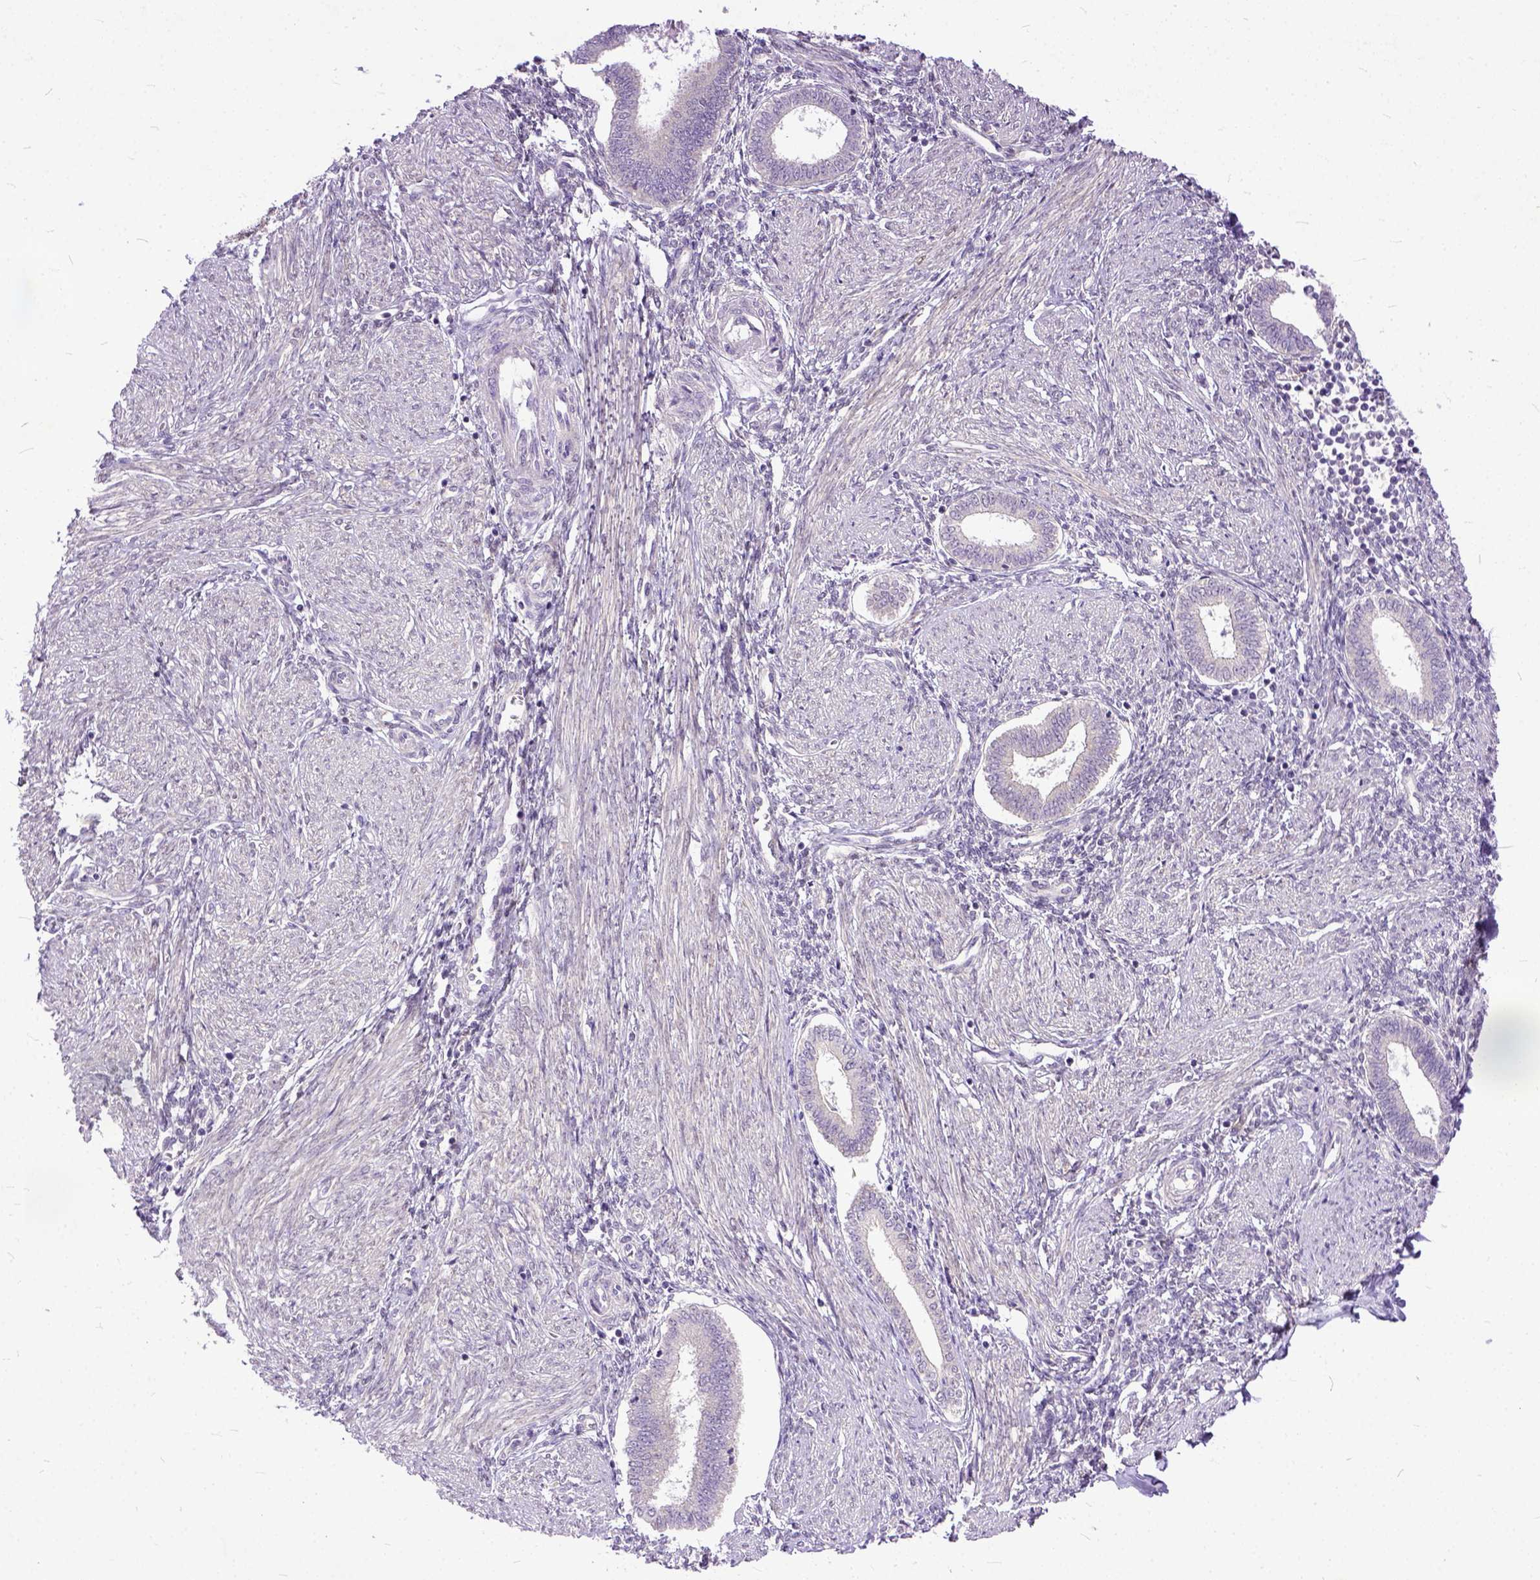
{"staining": {"intensity": "weak", "quantity": "25%-75%", "location": "nuclear"}, "tissue": "endometrium", "cell_type": "Cells in endometrial stroma", "image_type": "normal", "snomed": [{"axis": "morphology", "description": "Normal tissue, NOS"}, {"axis": "topography", "description": "Endometrium"}], "caption": "Immunohistochemical staining of normal endometrium demonstrates low levels of weak nuclear expression in about 25%-75% of cells in endometrial stroma.", "gene": "TCEAL7", "patient": {"sex": "female", "age": 42}}